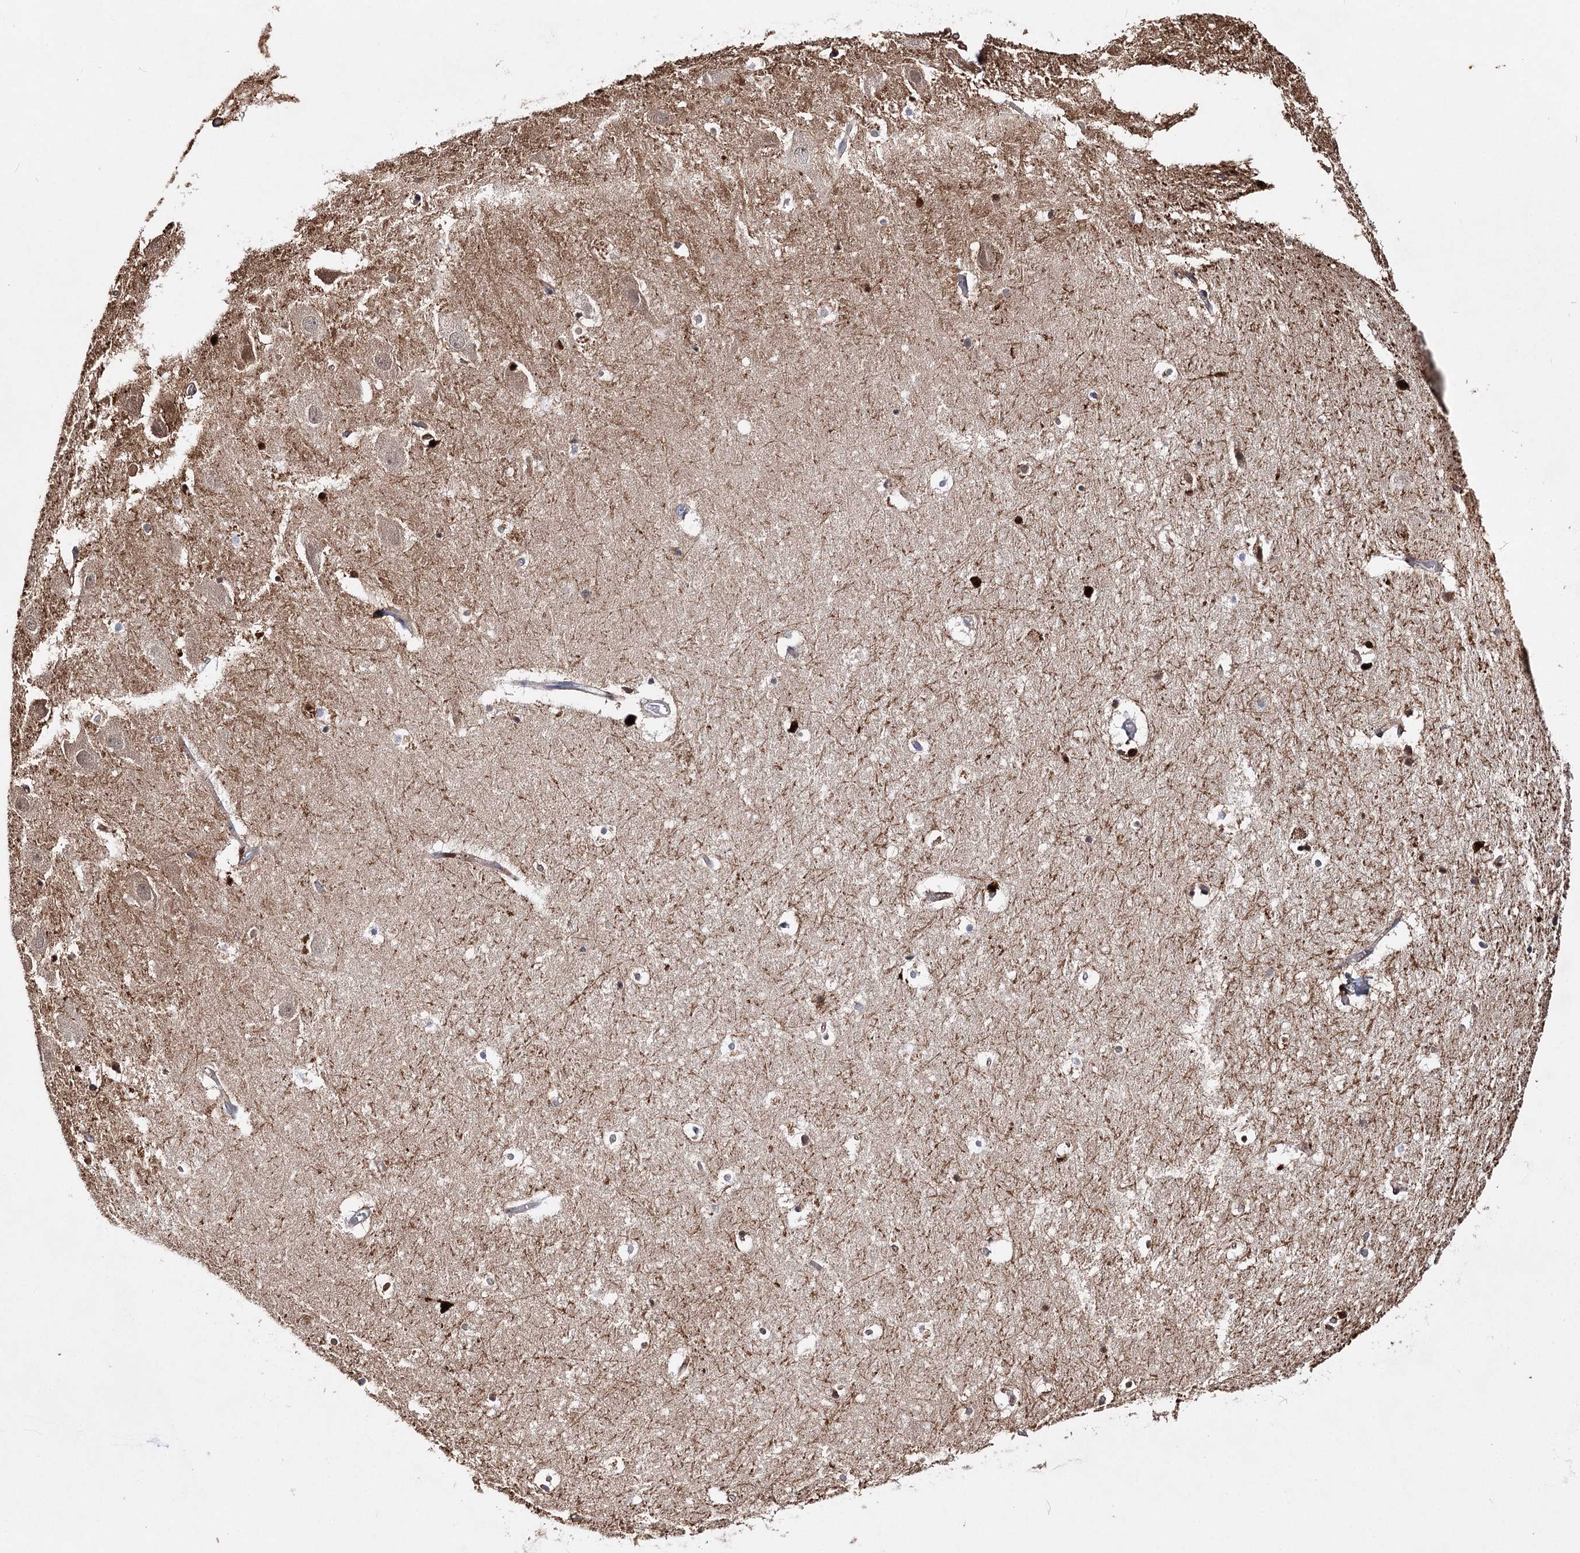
{"staining": {"intensity": "strong", "quantity": ">75%", "location": "cytoplasmic/membranous,nuclear"}, "tissue": "hippocampus", "cell_type": "Glial cells", "image_type": "normal", "snomed": [{"axis": "morphology", "description": "Normal tissue, NOS"}, {"axis": "topography", "description": "Hippocampus"}], "caption": "A brown stain highlights strong cytoplasmic/membranous,nuclear expression of a protein in glial cells of normal hippocampus. The staining was performed using DAB (3,3'-diaminobenzidine), with brown indicating positive protein expression. Nuclei are stained blue with hematoxylin.", "gene": "CFAP46", "patient": {"sex": "female", "age": 52}}